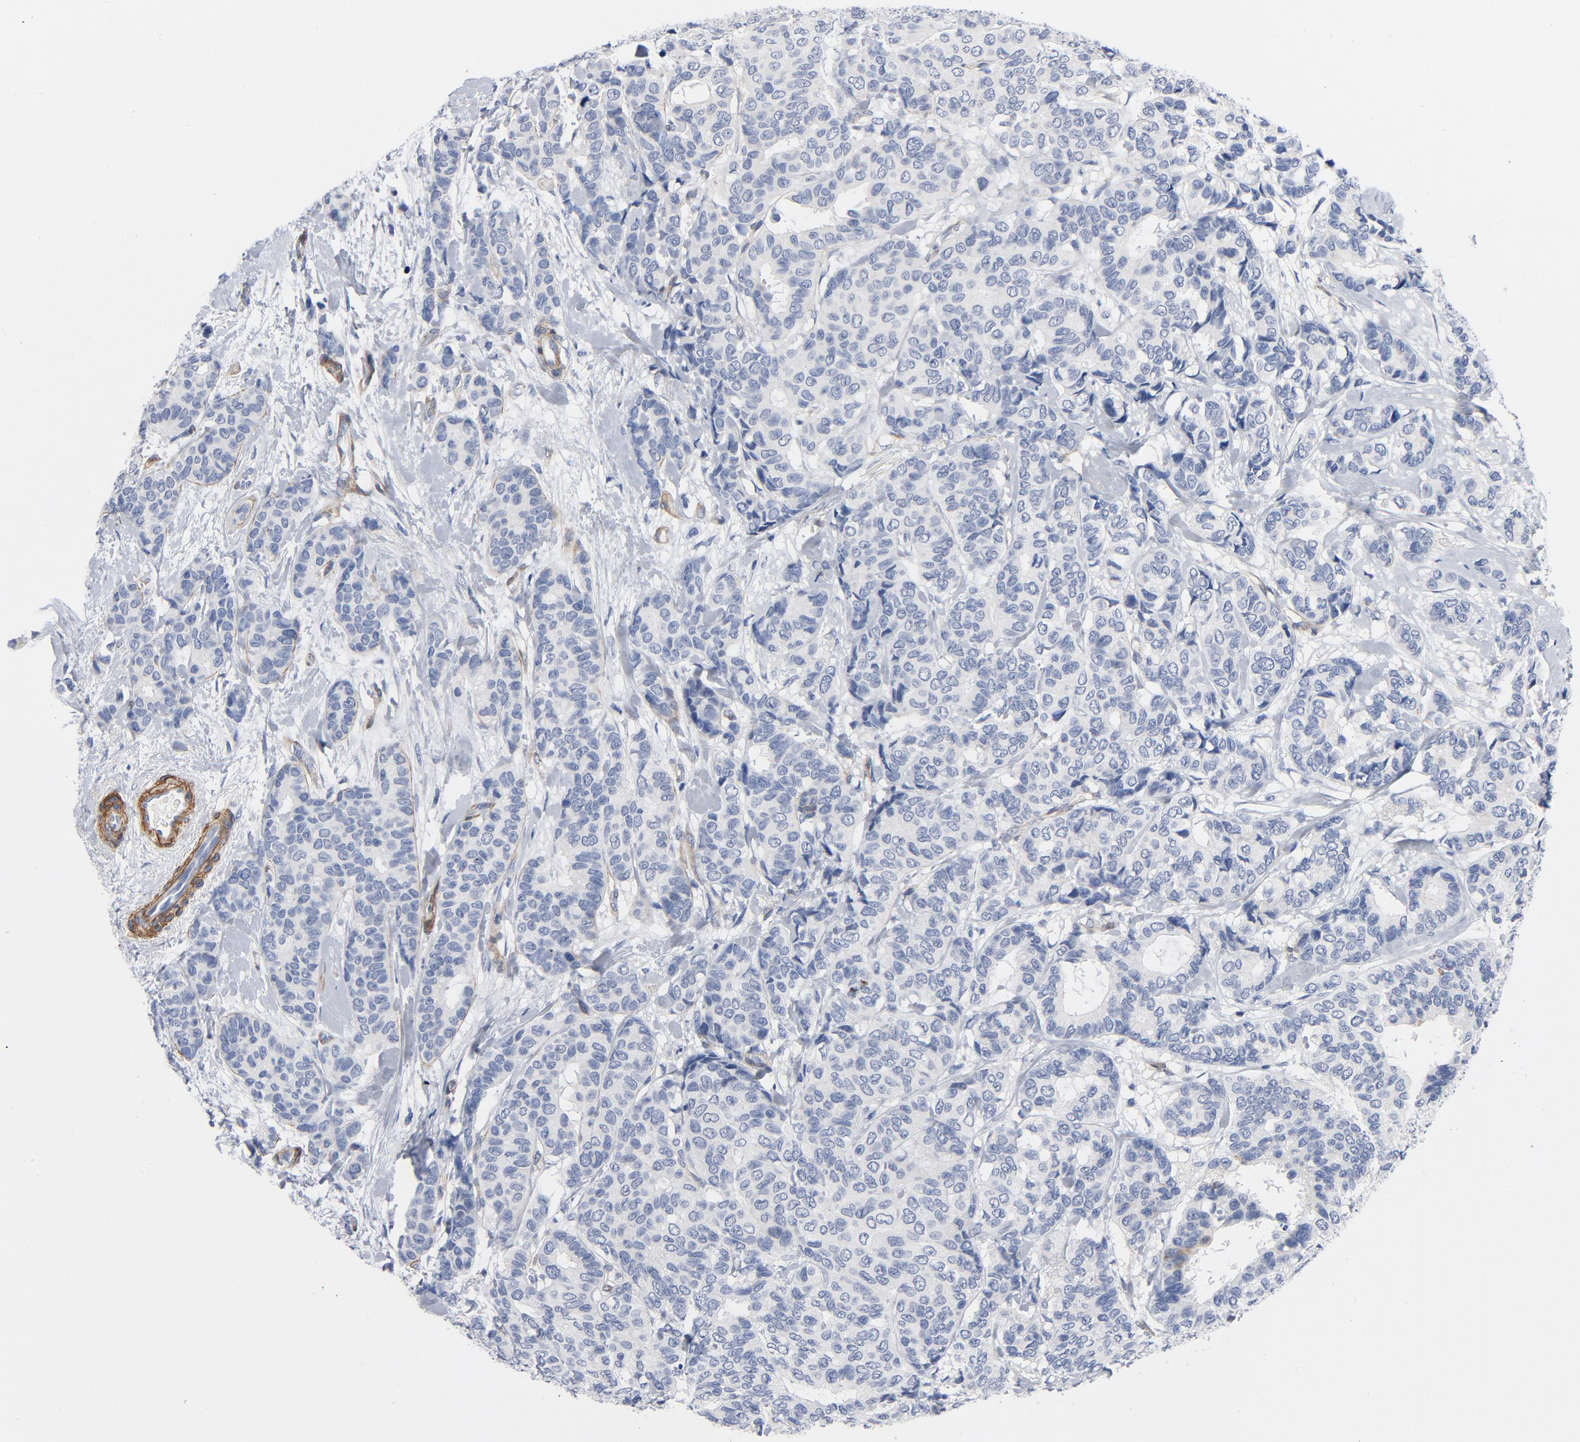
{"staining": {"intensity": "negative", "quantity": "none", "location": "none"}, "tissue": "breast cancer", "cell_type": "Tumor cells", "image_type": "cancer", "snomed": [{"axis": "morphology", "description": "Duct carcinoma"}, {"axis": "topography", "description": "Breast"}], "caption": "An IHC photomicrograph of invasive ductal carcinoma (breast) is shown. There is no staining in tumor cells of invasive ductal carcinoma (breast).", "gene": "LAMC1", "patient": {"sex": "female", "age": 87}}